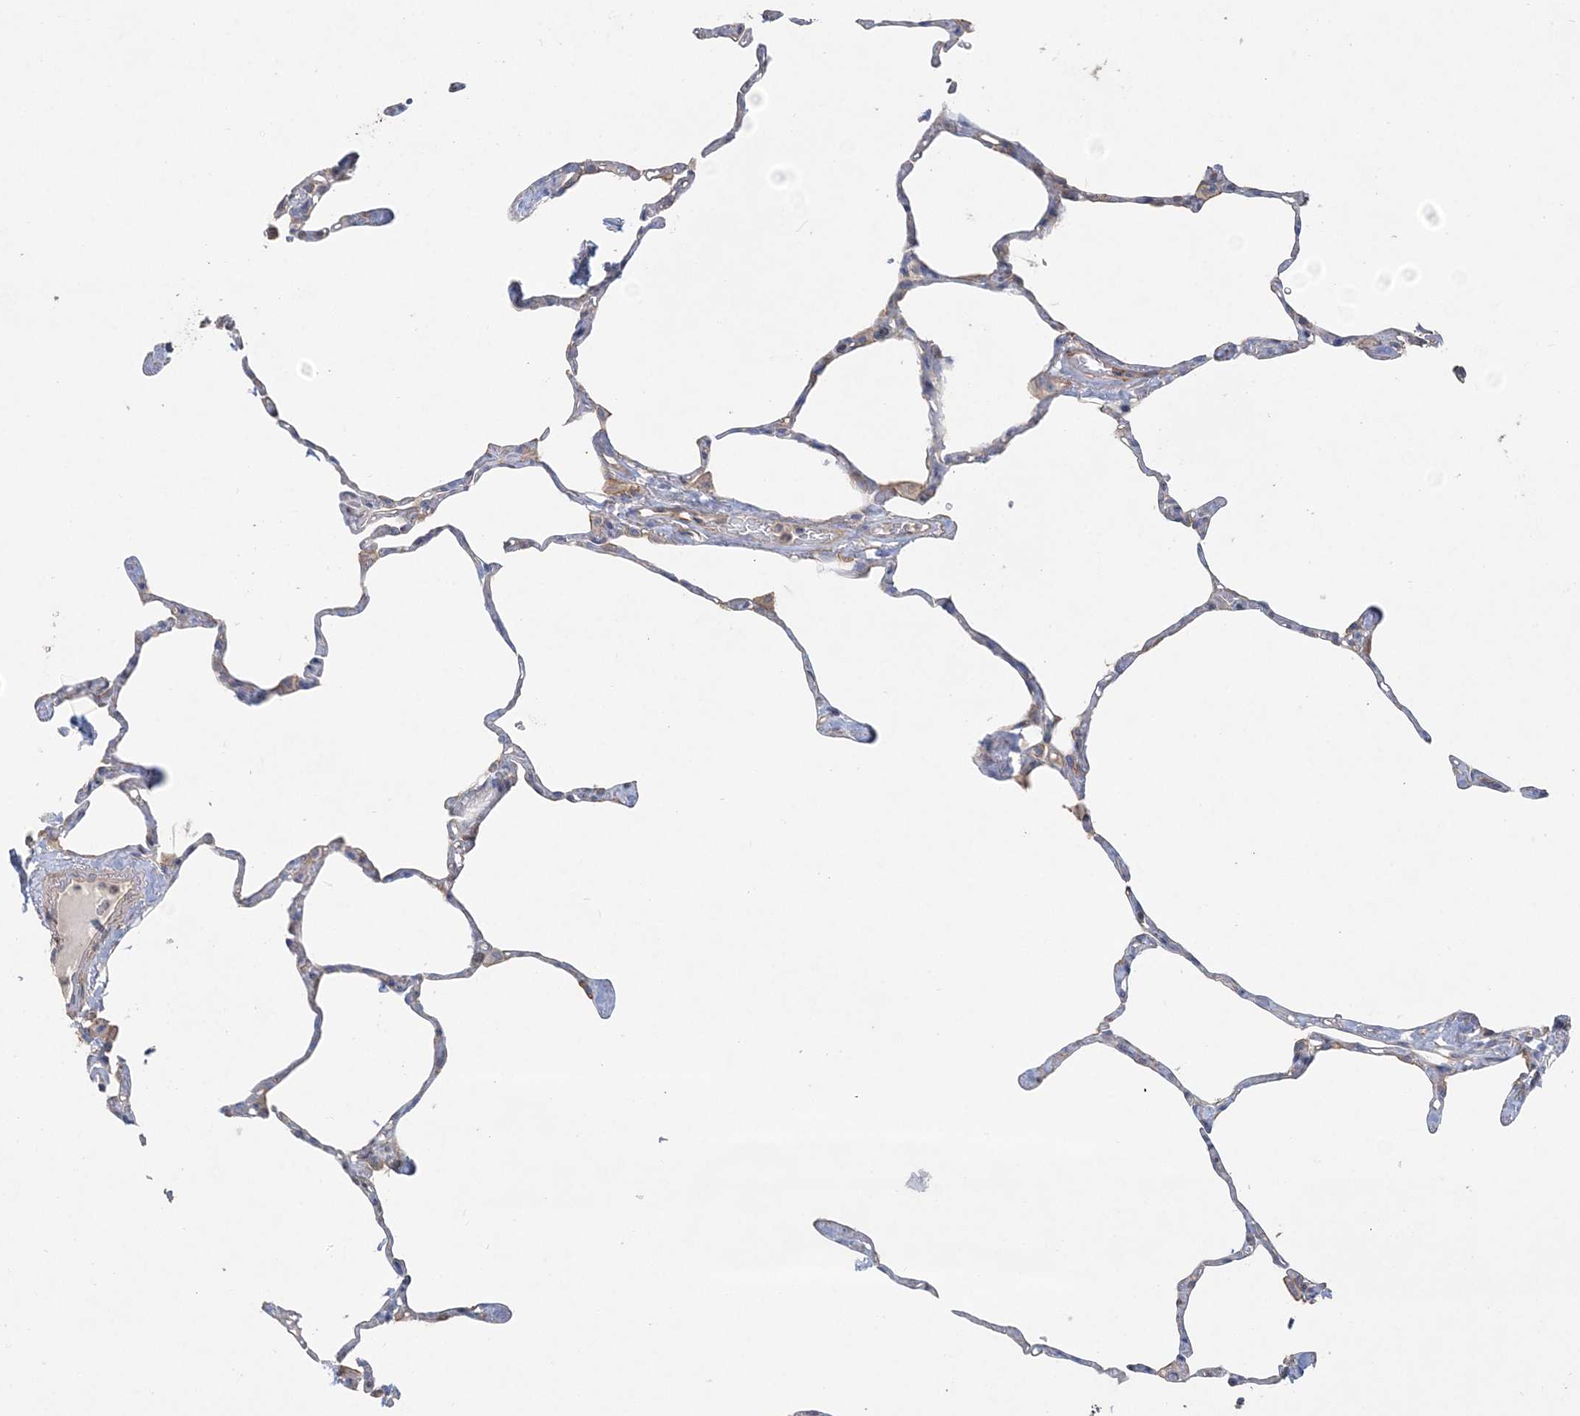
{"staining": {"intensity": "negative", "quantity": "none", "location": "none"}, "tissue": "lung", "cell_type": "Alveolar cells", "image_type": "normal", "snomed": [{"axis": "morphology", "description": "Normal tissue, NOS"}, {"axis": "topography", "description": "Lung"}], "caption": "This is an immunohistochemistry histopathology image of unremarkable human lung. There is no positivity in alveolar cells.", "gene": "PIGC", "patient": {"sex": "male", "age": 65}}